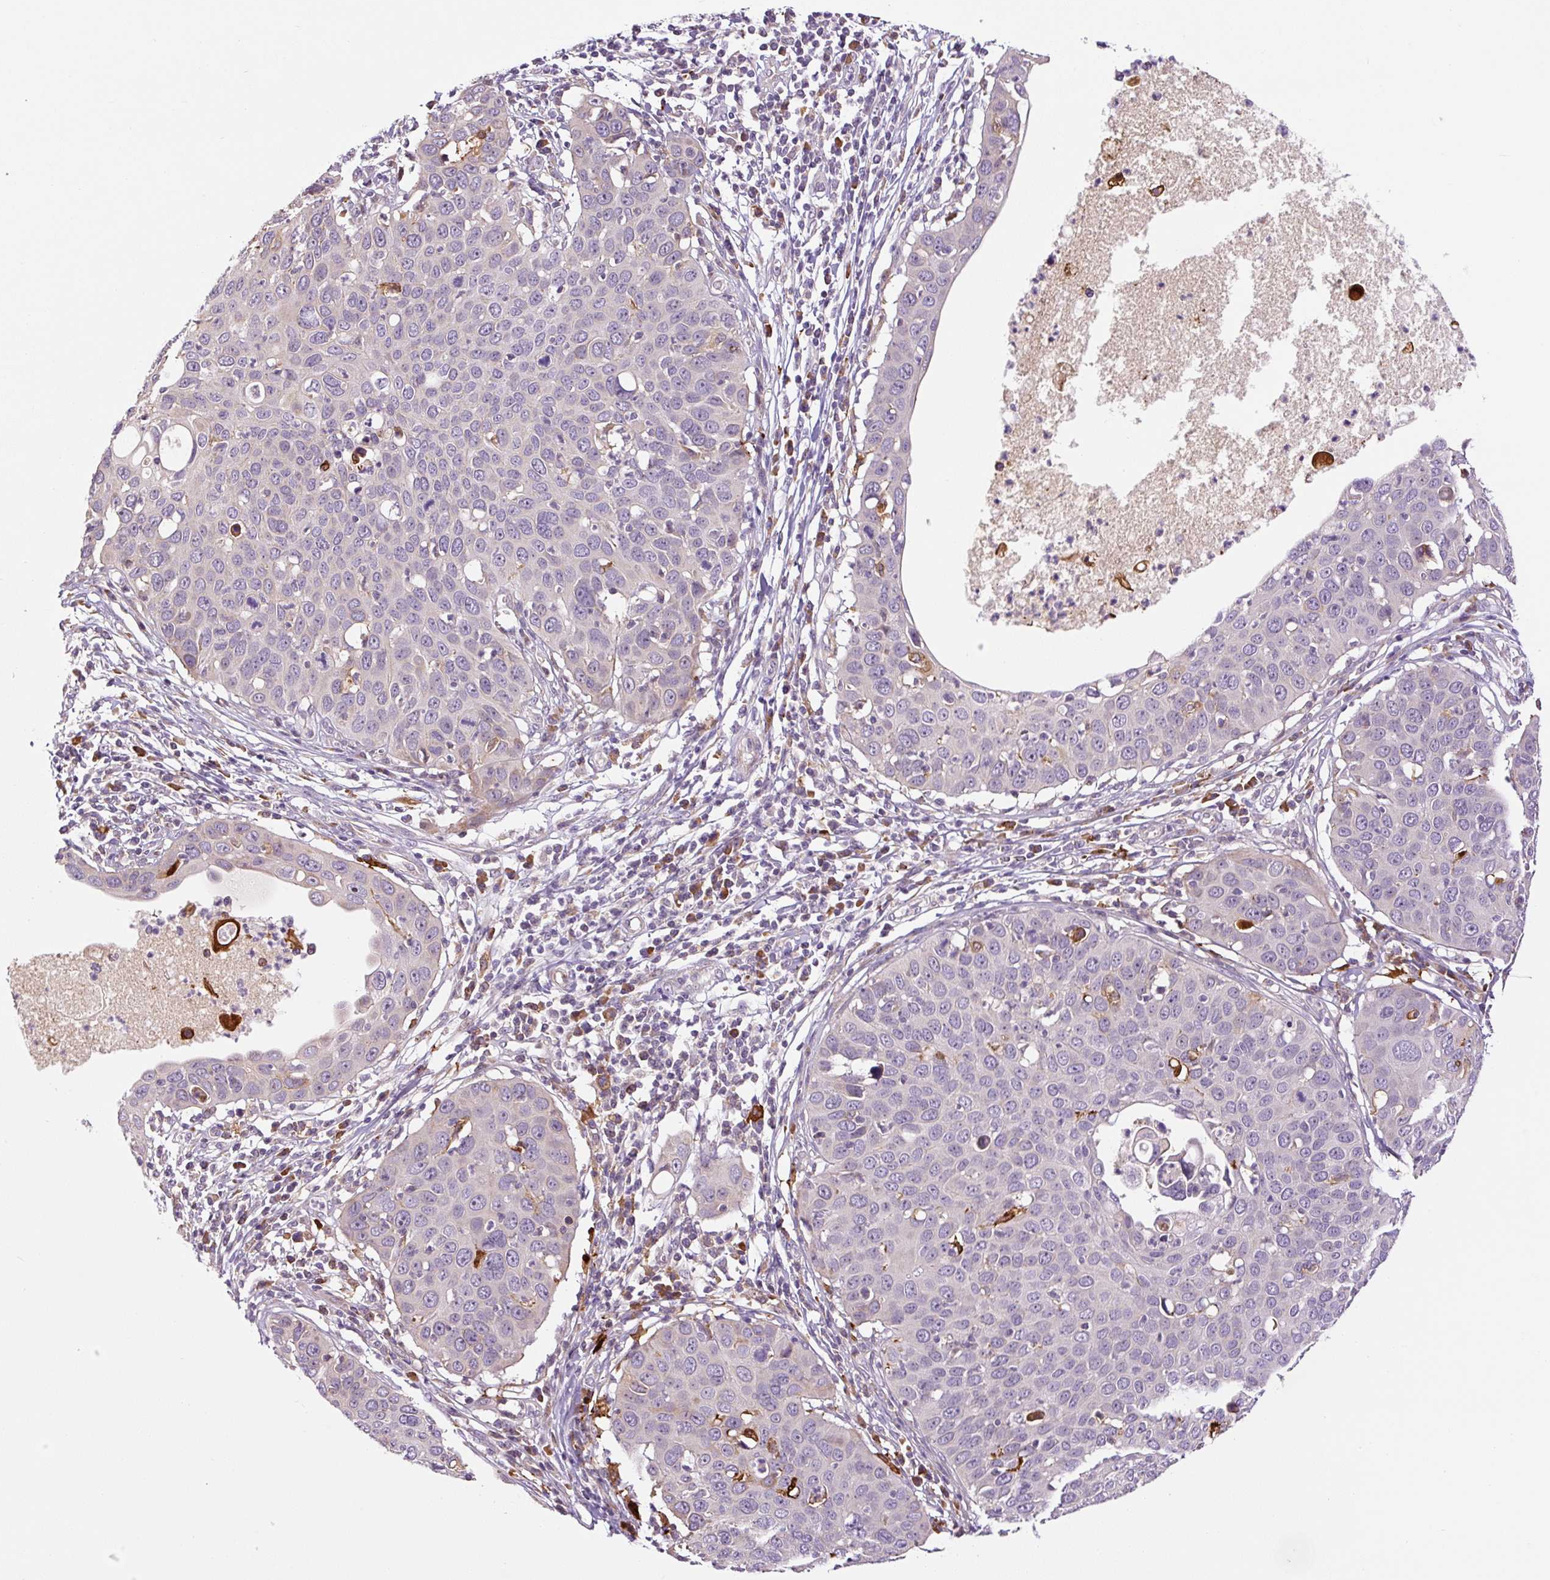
{"staining": {"intensity": "negative", "quantity": "none", "location": "none"}, "tissue": "cervical cancer", "cell_type": "Tumor cells", "image_type": "cancer", "snomed": [{"axis": "morphology", "description": "Squamous cell carcinoma, NOS"}, {"axis": "topography", "description": "Cervix"}], "caption": "Immunohistochemistry micrograph of neoplastic tissue: human squamous cell carcinoma (cervical) stained with DAB reveals no significant protein staining in tumor cells.", "gene": "FUT10", "patient": {"sex": "female", "age": 36}}